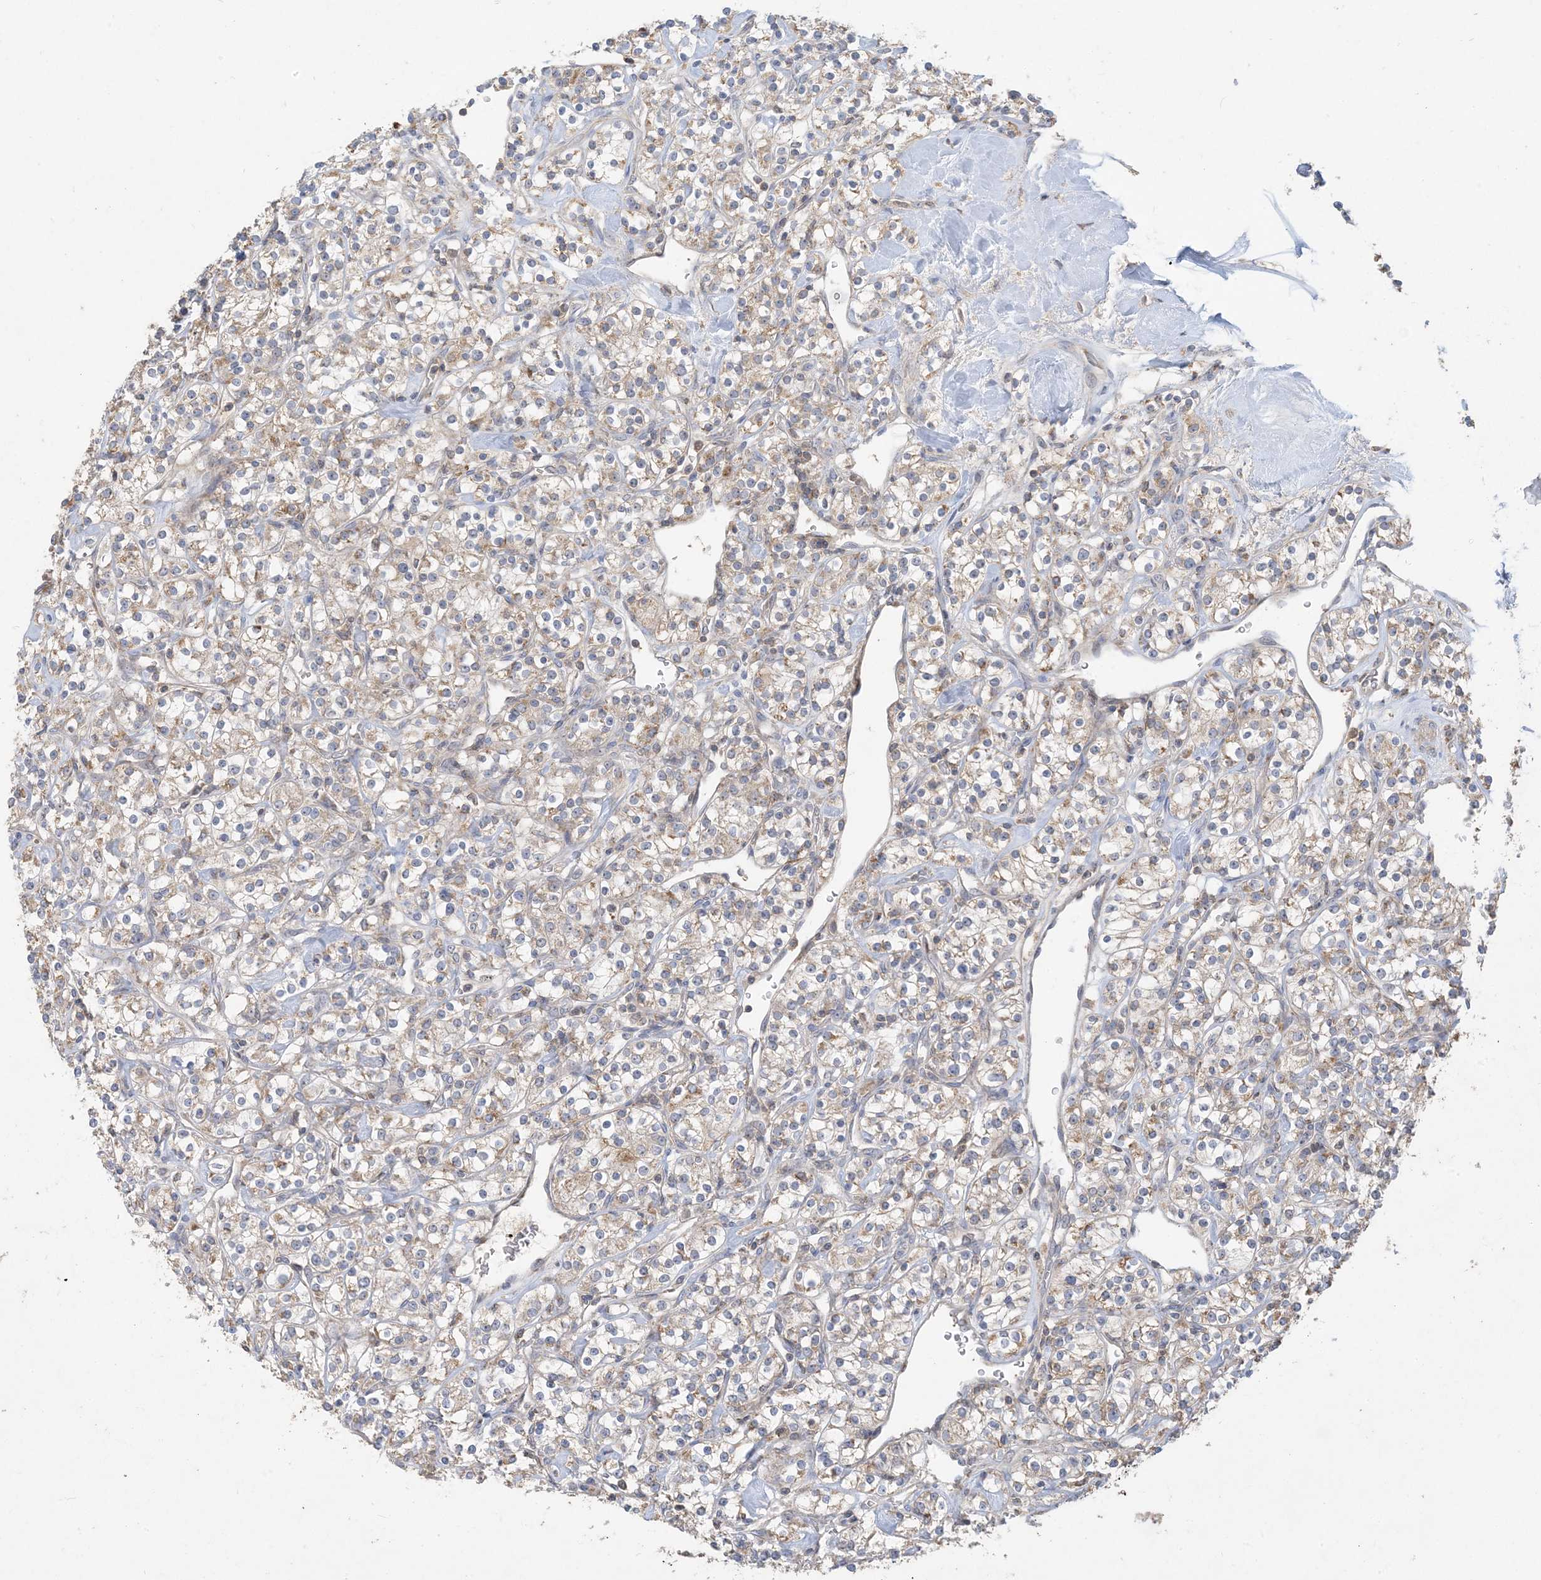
{"staining": {"intensity": "weak", "quantity": ">75%", "location": "cytoplasmic/membranous"}, "tissue": "renal cancer", "cell_type": "Tumor cells", "image_type": "cancer", "snomed": [{"axis": "morphology", "description": "Adenocarcinoma, NOS"}, {"axis": "topography", "description": "Kidney"}], "caption": "The photomicrograph demonstrates staining of renal adenocarcinoma, revealing weak cytoplasmic/membranous protein positivity (brown color) within tumor cells.", "gene": "ECHDC1", "patient": {"sex": "male", "age": 77}}